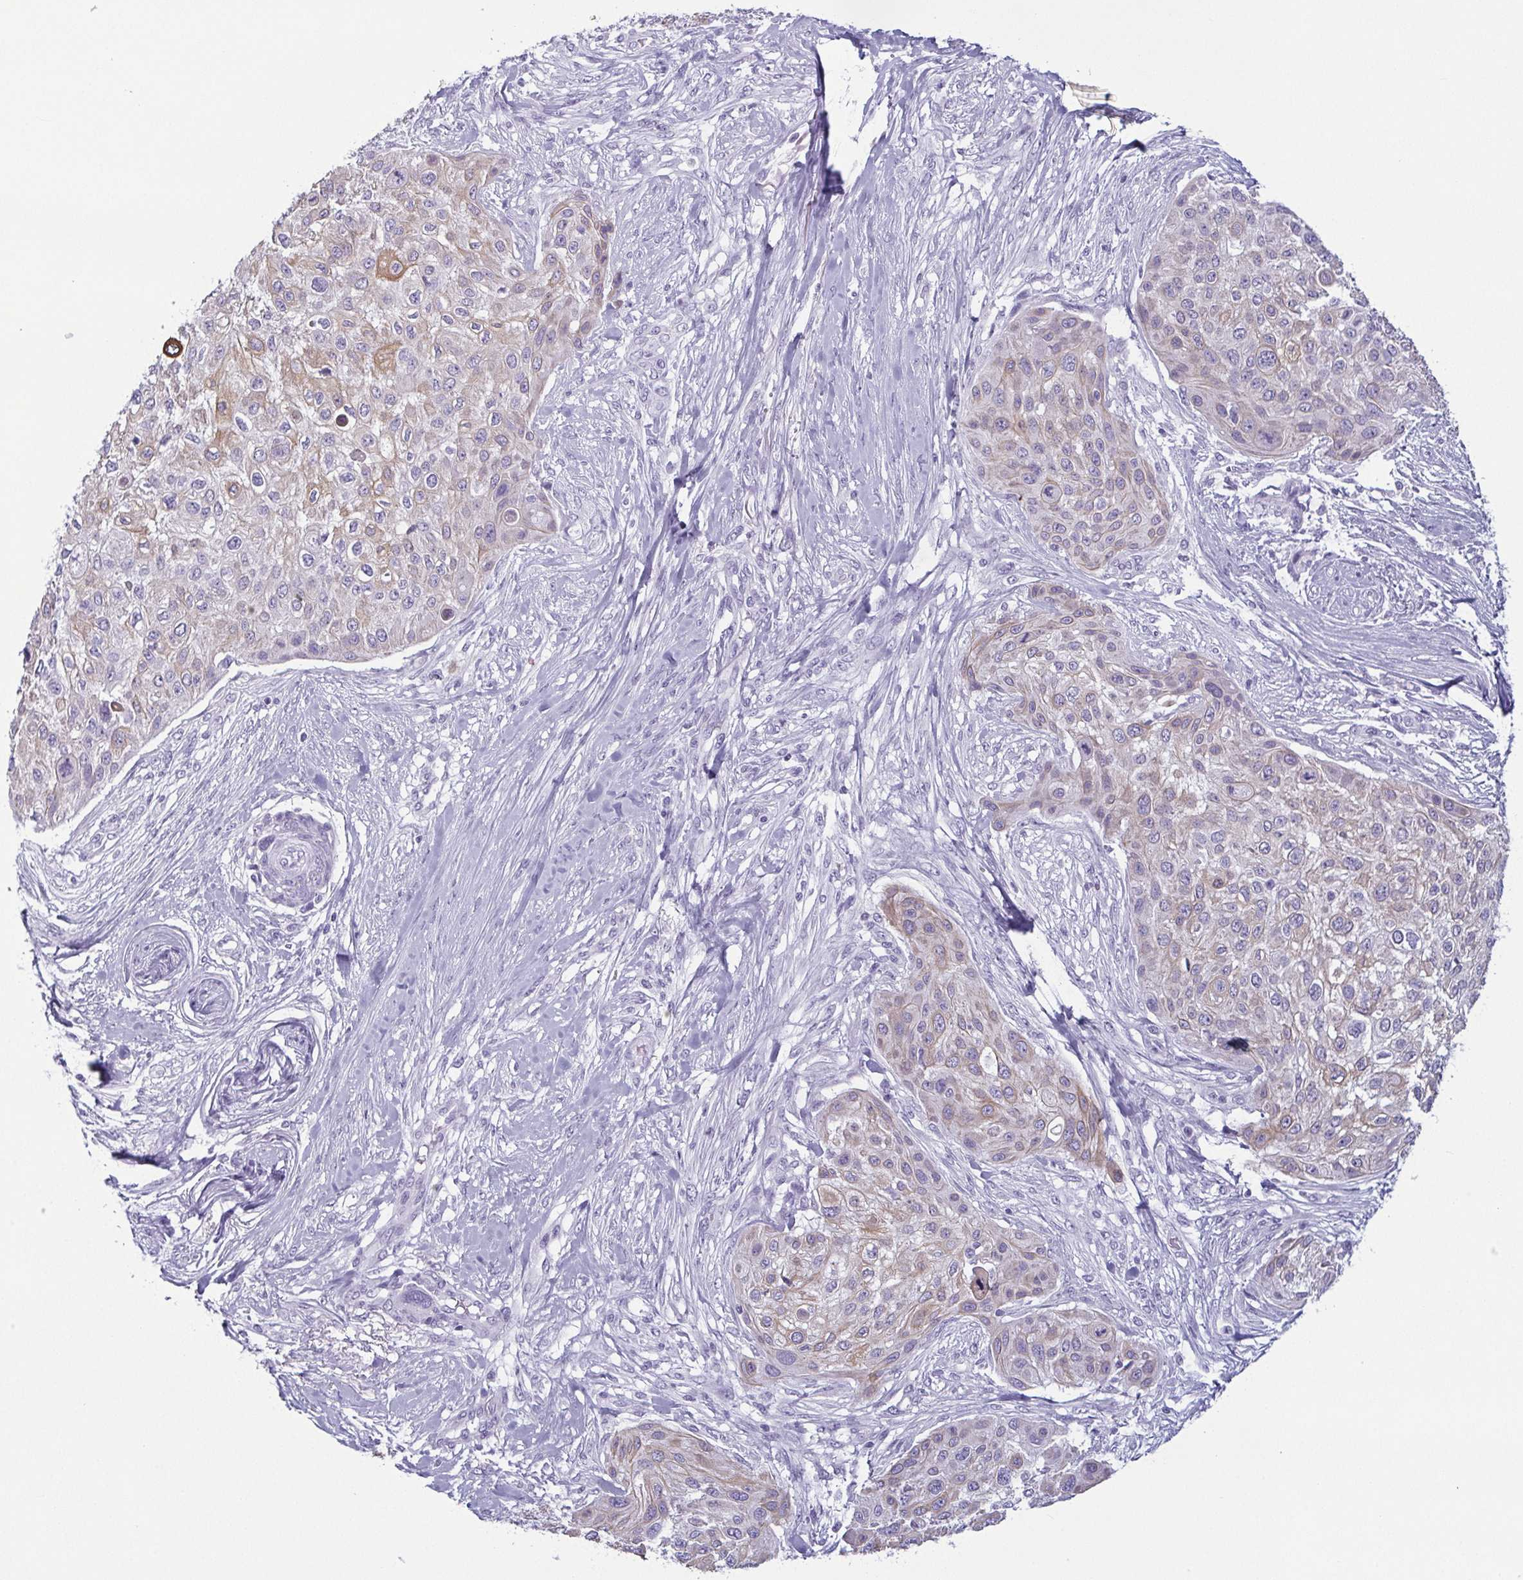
{"staining": {"intensity": "weak", "quantity": "25%-75%", "location": "cytoplasmic/membranous"}, "tissue": "skin cancer", "cell_type": "Tumor cells", "image_type": "cancer", "snomed": [{"axis": "morphology", "description": "Squamous cell carcinoma, NOS"}, {"axis": "topography", "description": "Skin"}], "caption": "Immunohistochemical staining of human skin squamous cell carcinoma demonstrates low levels of weak cytoplasmic/membranous staining in approximately 25%-75% of tumor cells.", "gene": "KRT78", "patient": {"sex": "female", "age": 87}}